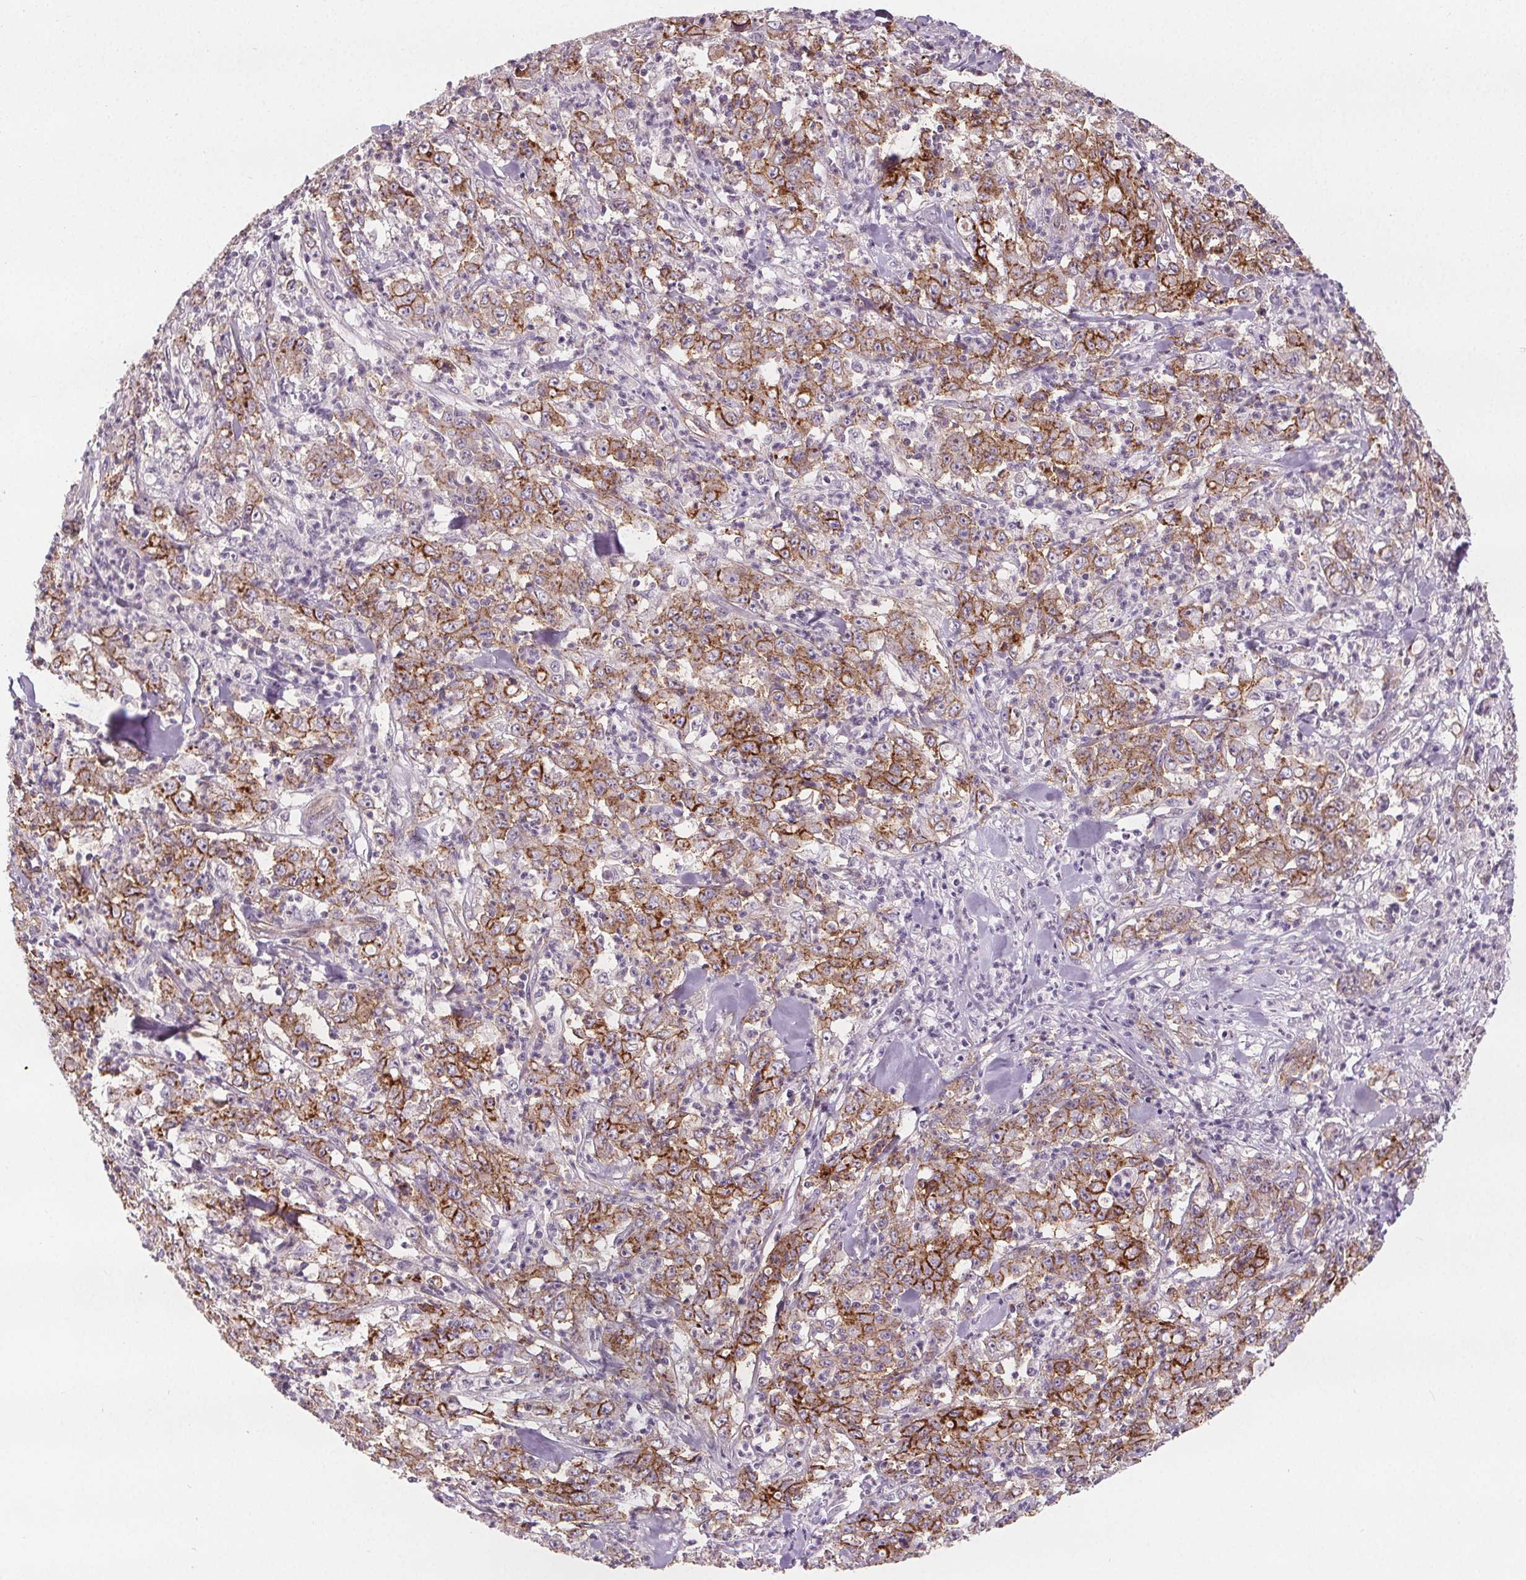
{"staining": {"intensity": "strong", "quantity": ">75%", "location": "cytoplasmic/membranous"}, "tissue": "stomach cancer", "cell_type": "Tumor cells", "image_type": "cancer", "snomed": [{"axis": "morphology", "description": "Adenocarcinoma, NOS"}, {"axis": "topography", "description": "Stomach, lower"}], "caption": "This image reveals IHC staining of human adenocarcinoma (stomach), with high strong cytoplasmic/membranous staining in approximately >75% of tumor cells.", "gene": "ATP1A1", "patient": {"sex": "female", "age": 71}}